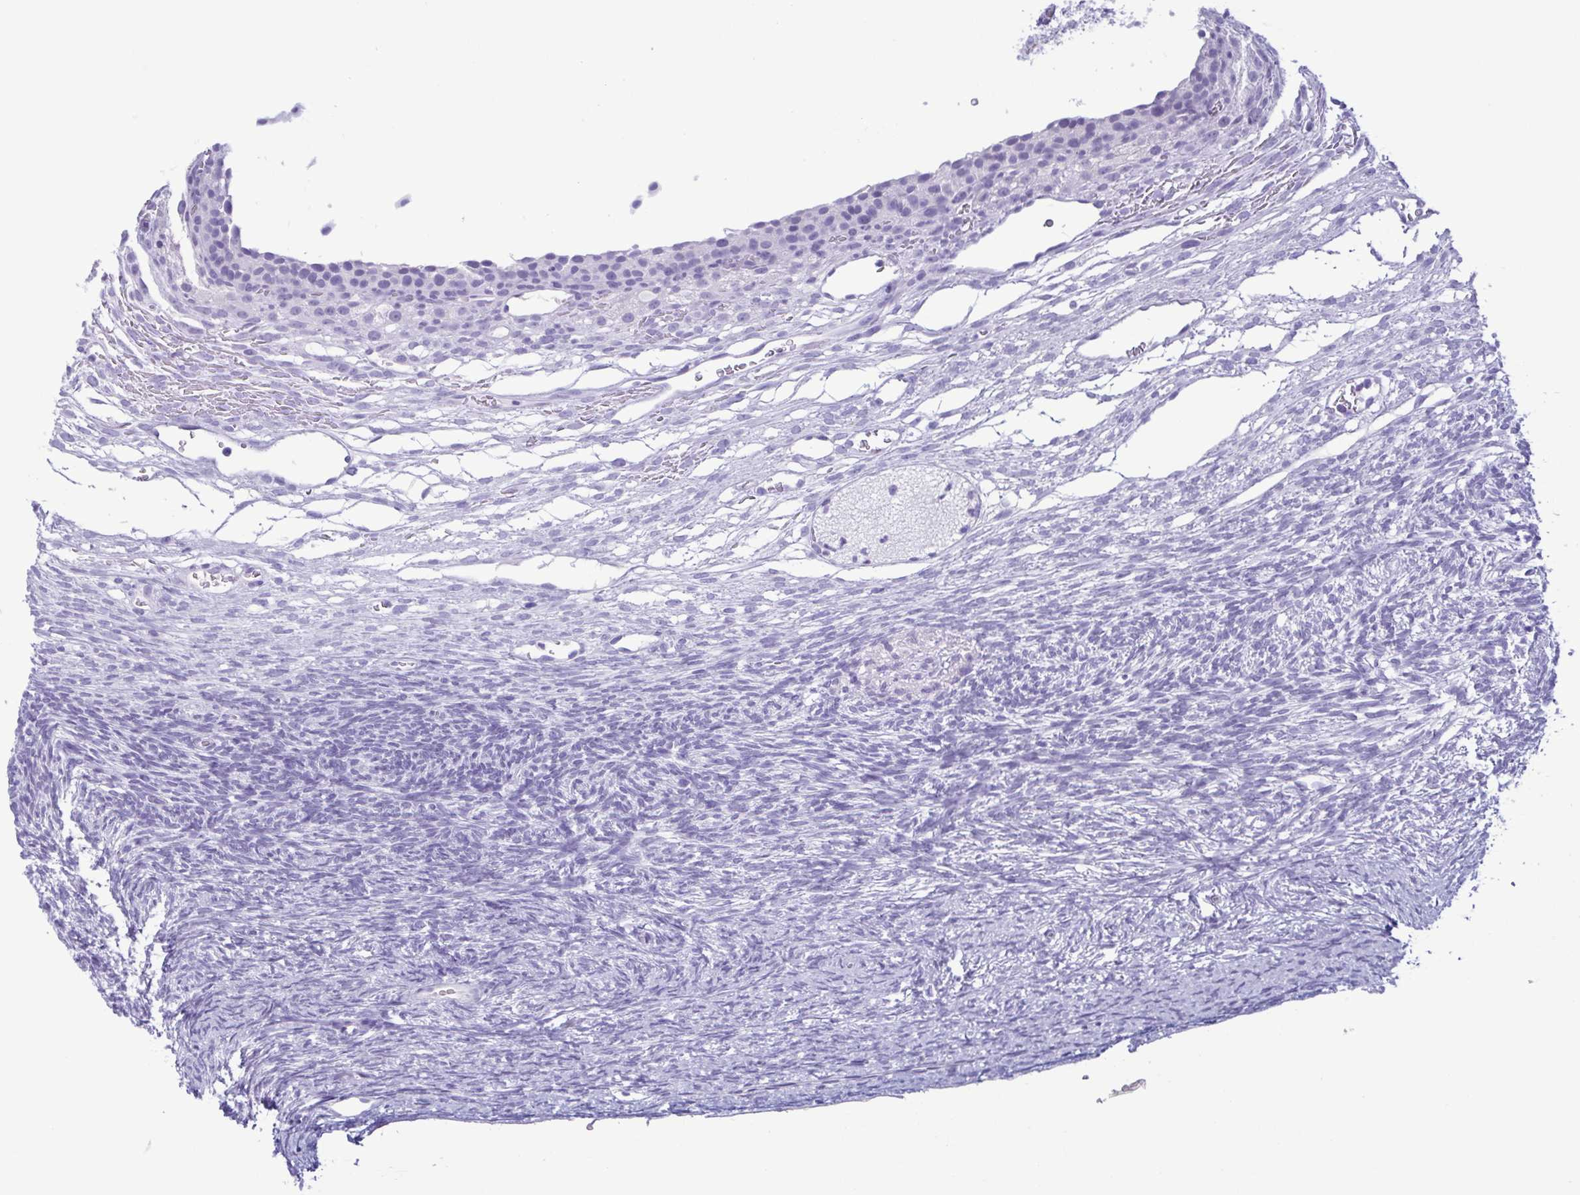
{"staining": {"intensity": "negative", "quantity": "none", "location": "none"}, "tissue": "ovary", "cell_type": "Follicle cells", "image_type": "normal", "snomed": [{"axis": "morphology", "description": "Normal tissue, NOS"}, {"axis": "topography", "description": "Ovary"}], "caption": "This is an immunohistochemistry photomicrograph of normal ovary. There is no positivity in follicle cells.", "gene": "LTF", "patient": {"sex": "female", "age": 34}}